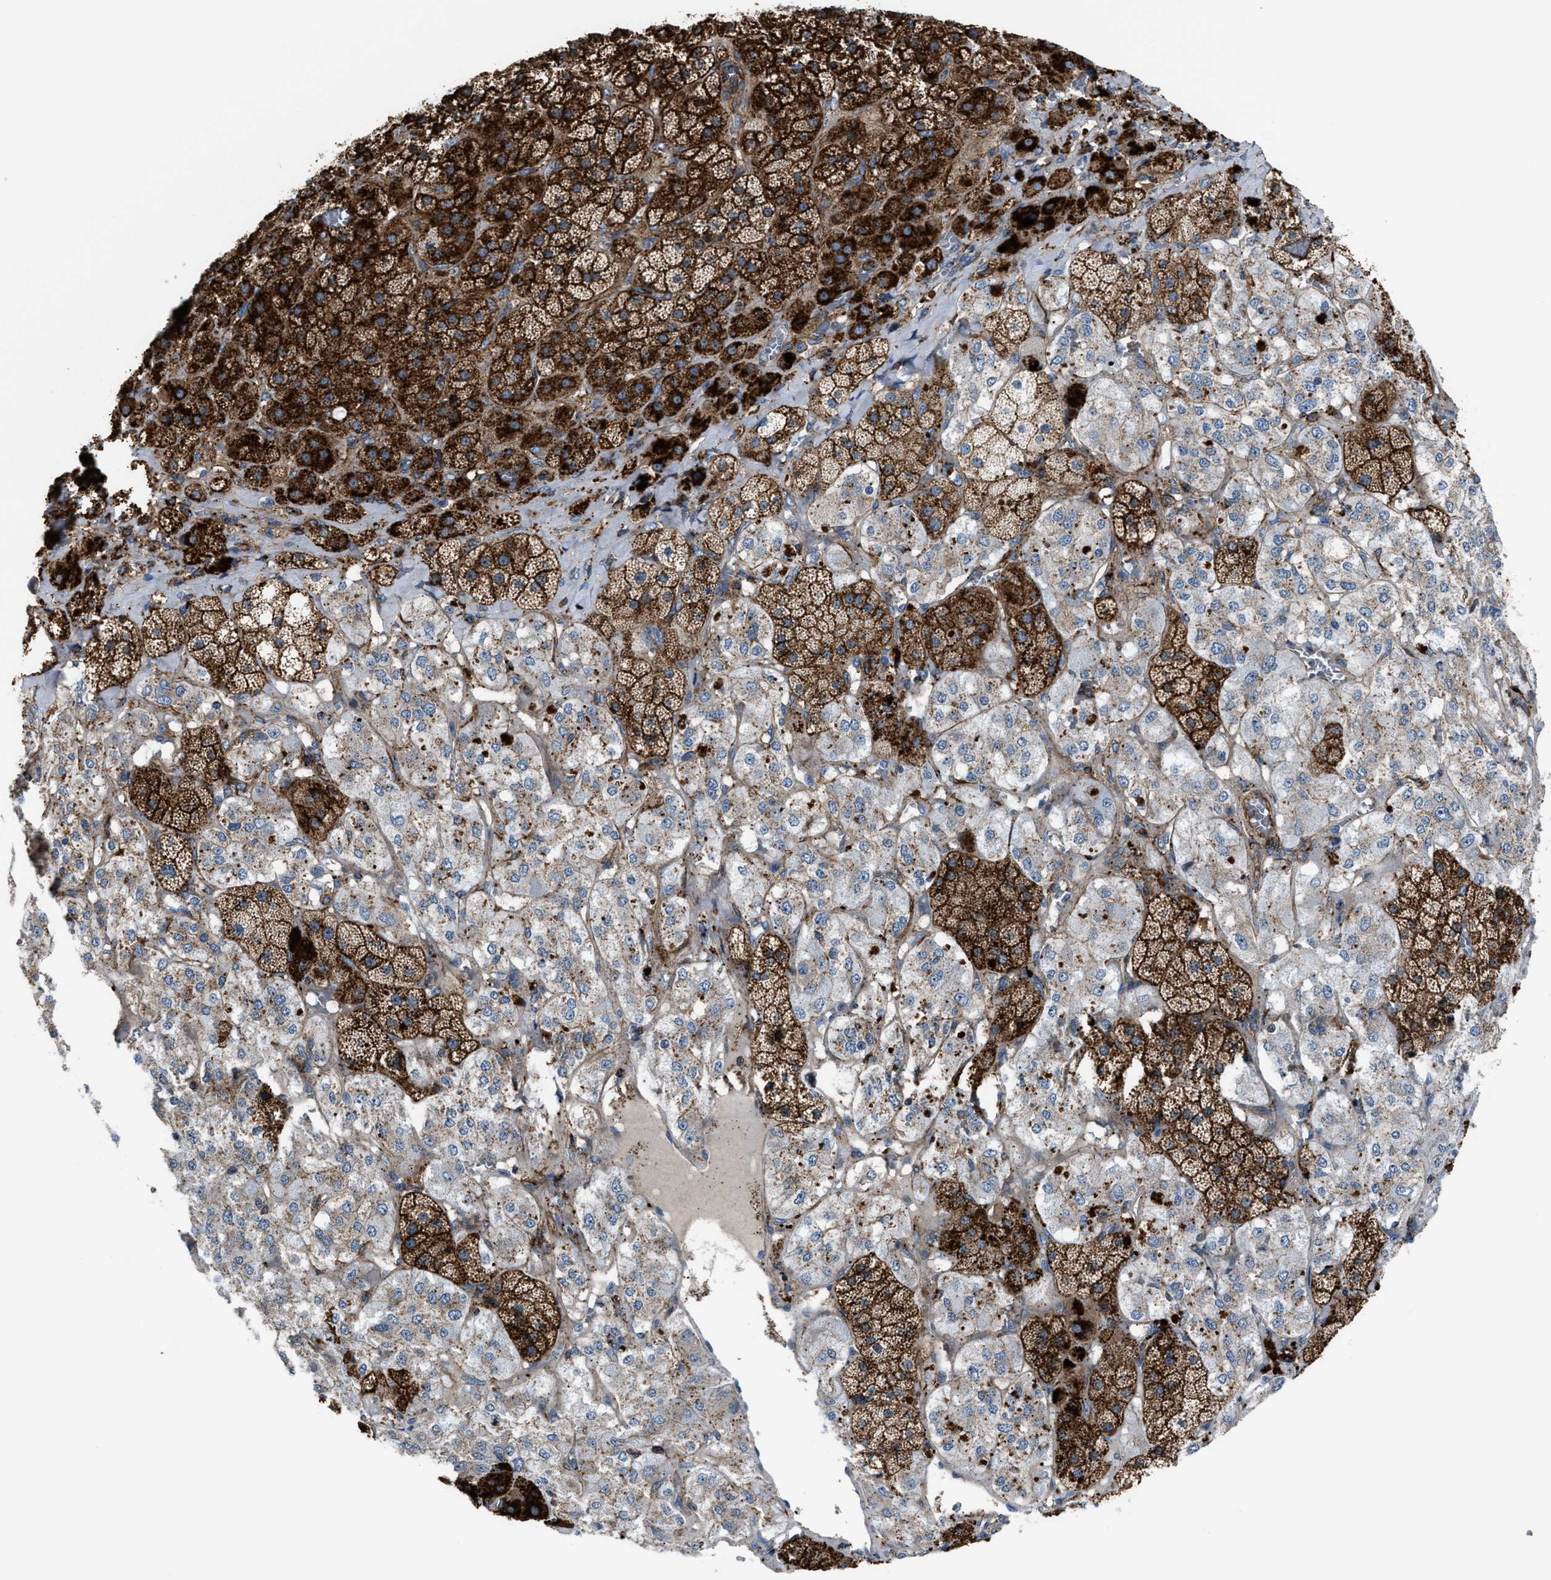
{"staining": {"intensity": "strong", "quantity": ">75%", "location": "cytoplasmic/membranous"}, "tissue": "adrenal gland", "cell_type": "Glandular cells", "image_type": "normal", "snomed": [{"axis": "morphology", "description": "Normal tissue, NOS"}, {"axis": "topography", "description": "Adrenal gland"}], "caption": "Adrenal gland was stained to show a protein in brown. There is high levels of strong cytoplasmic/membranous positivity in about >75% of glandular cells. The protein of interest is stained brown, and the nuclei are stained in blue (DAB (3,3'-diaminobenzidine) IHC with brightfield microscopy, high magnification).", "gene": "AGPAT2", "patient": {"sex": "male", "age": 57}}